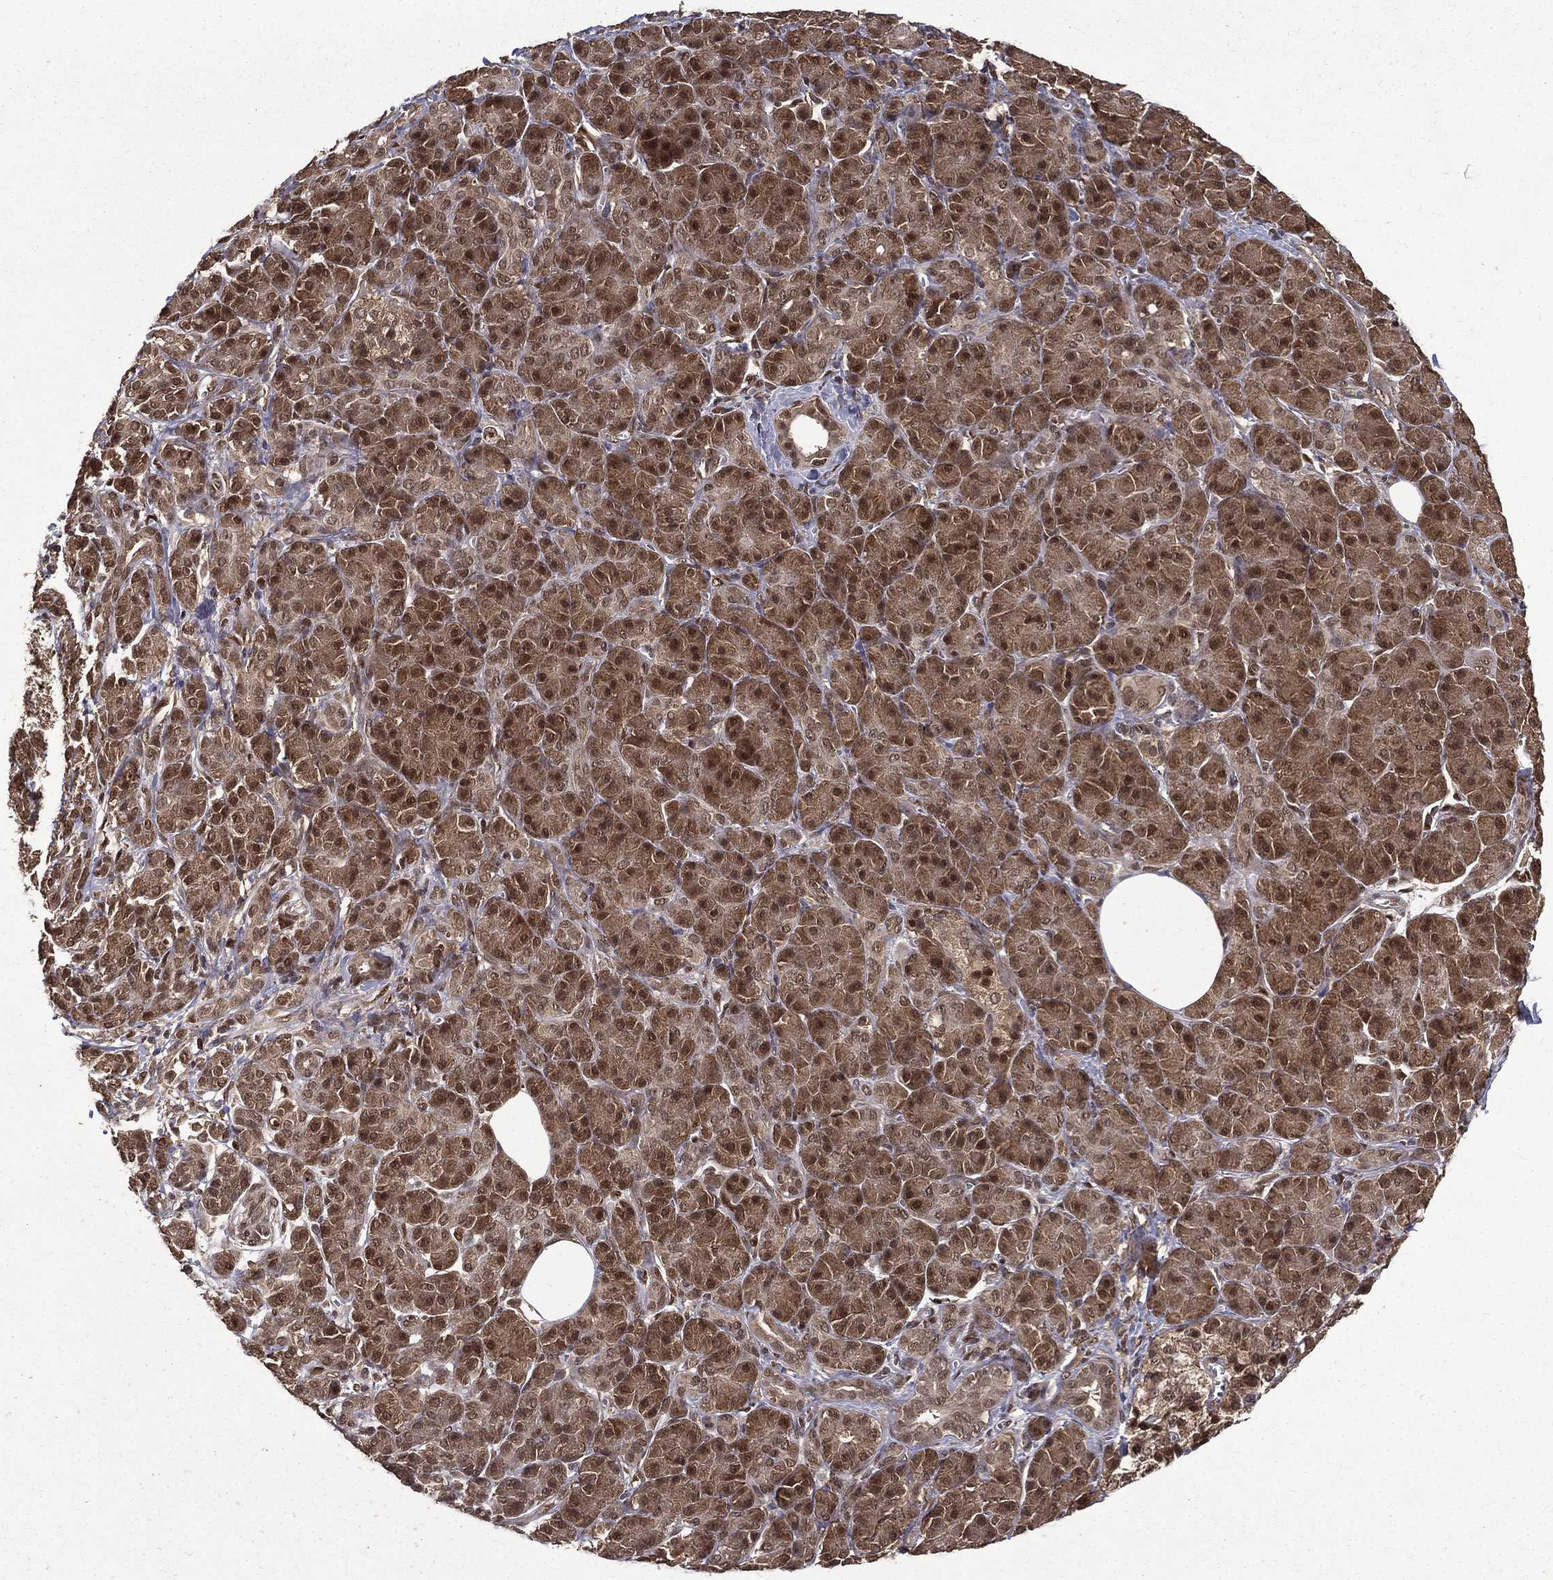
{"staining": {"intensity": "moderate", "quantity": "25%-75%", "location": "nuclear"}, "tissue": "pancreatic cancer", "cell_type": "Tumor cells", "image_type": "cancer", "snomed": [{"axis": "morphology", "description": "Adenocarcinoma, NOS"}, {"axis": "topography", "description": "Pancreas"}], "caption": "Immunohistochemical staining of pancreatic adenocarcinoma demonstrates medium levels of moderate nuclear positivity in about 25%-75% of tumor cells.", "gene": "CARM1", "patient": {"sex": "male", "age": 61}}